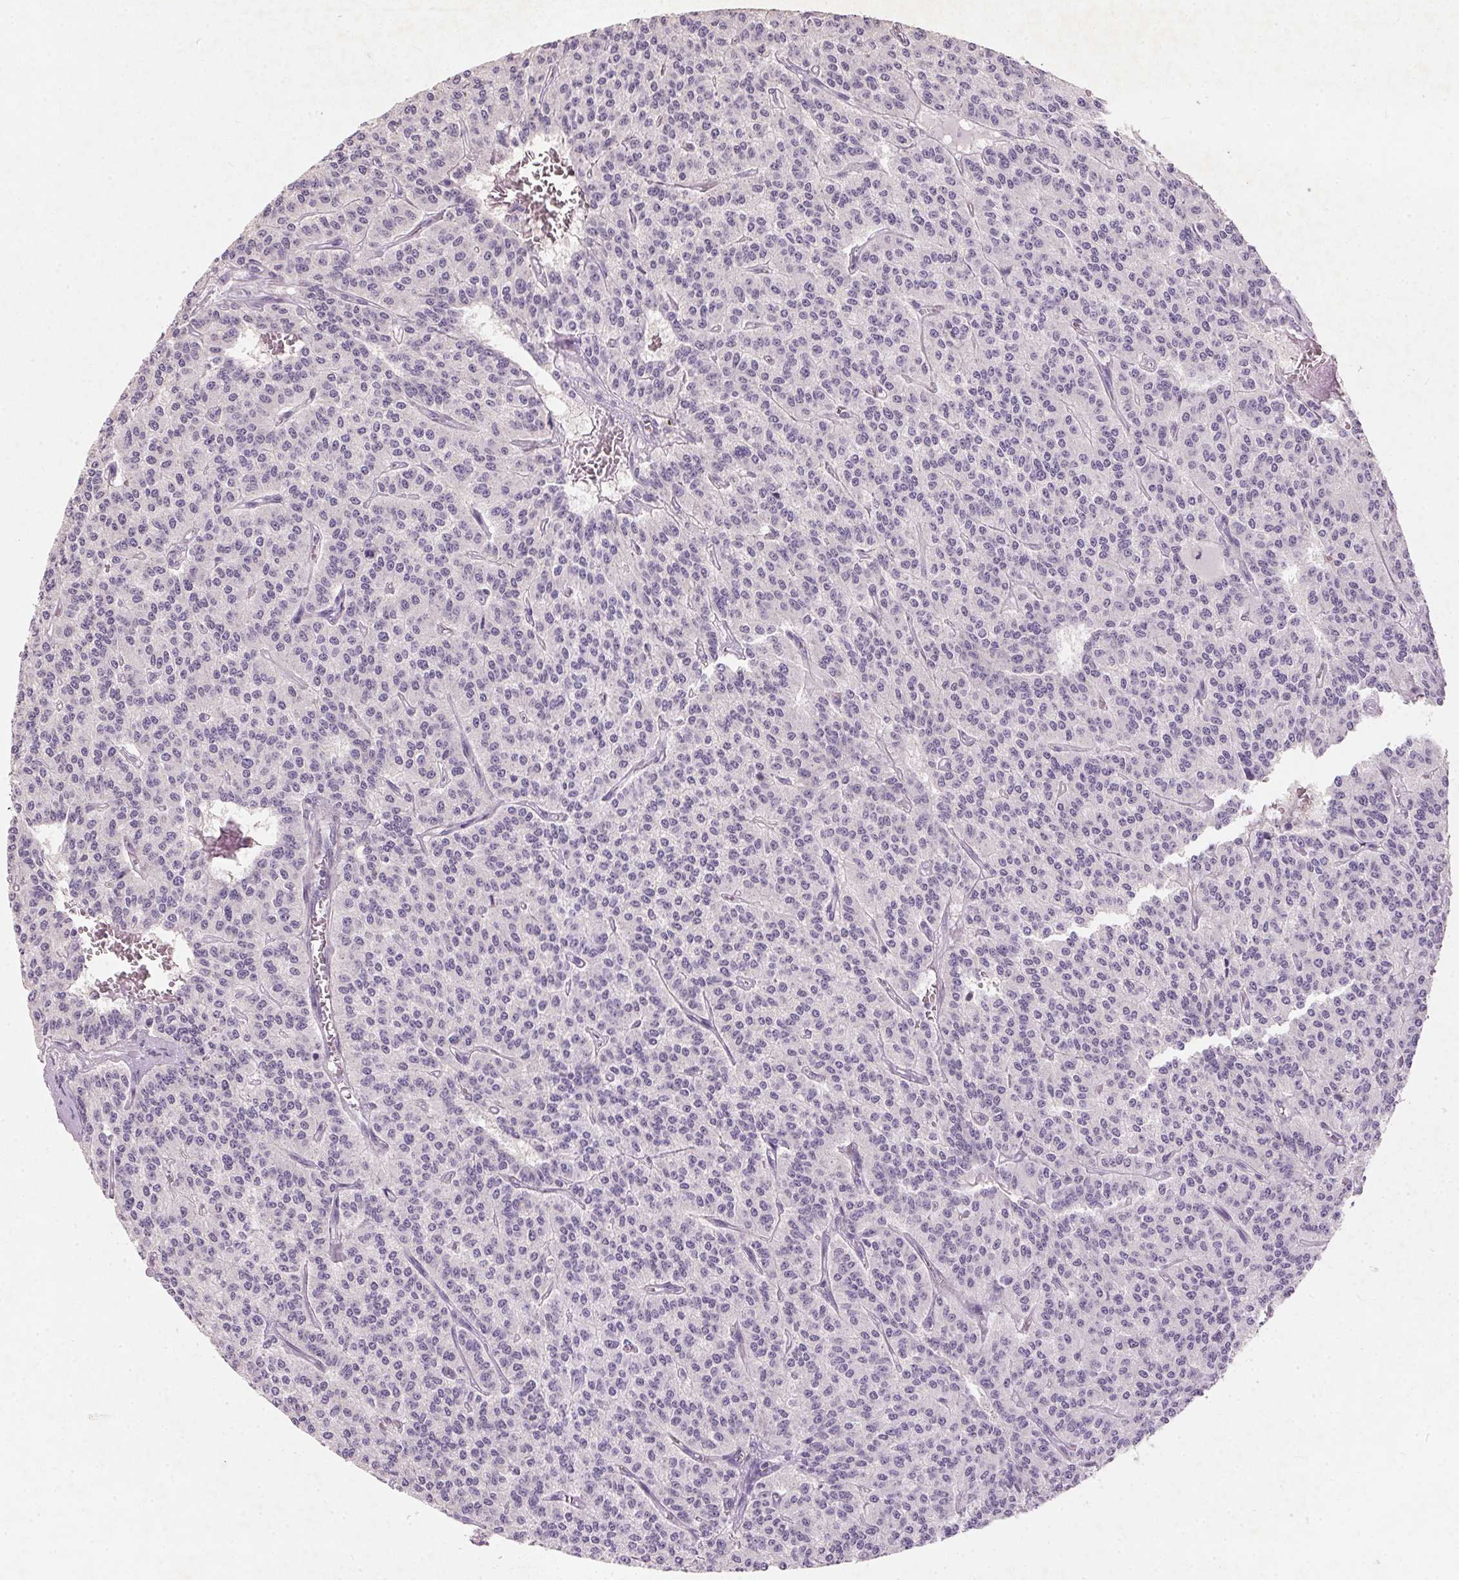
{"staining": {"intensity": "negative", "quantity": "none", "location": "none"}, "tissue": "carcinoid", "cell_type": "Tumor cells", "image_type": "cancer", "snomed": [{"axis": "morphology", "description": "Carcinoid, malignant, NOS"}, {"axis": "topography", "description": "Lung"}], "caption": "There is no significant staining in tumor cells of carcinoid (malignant). Brightfield microscopy of IHC stained with DAB (brown) and hematoxylin (blue), captured at high magnification.", "gene": "KCNK15", "patient": {"sex": "female", "age": 71}}